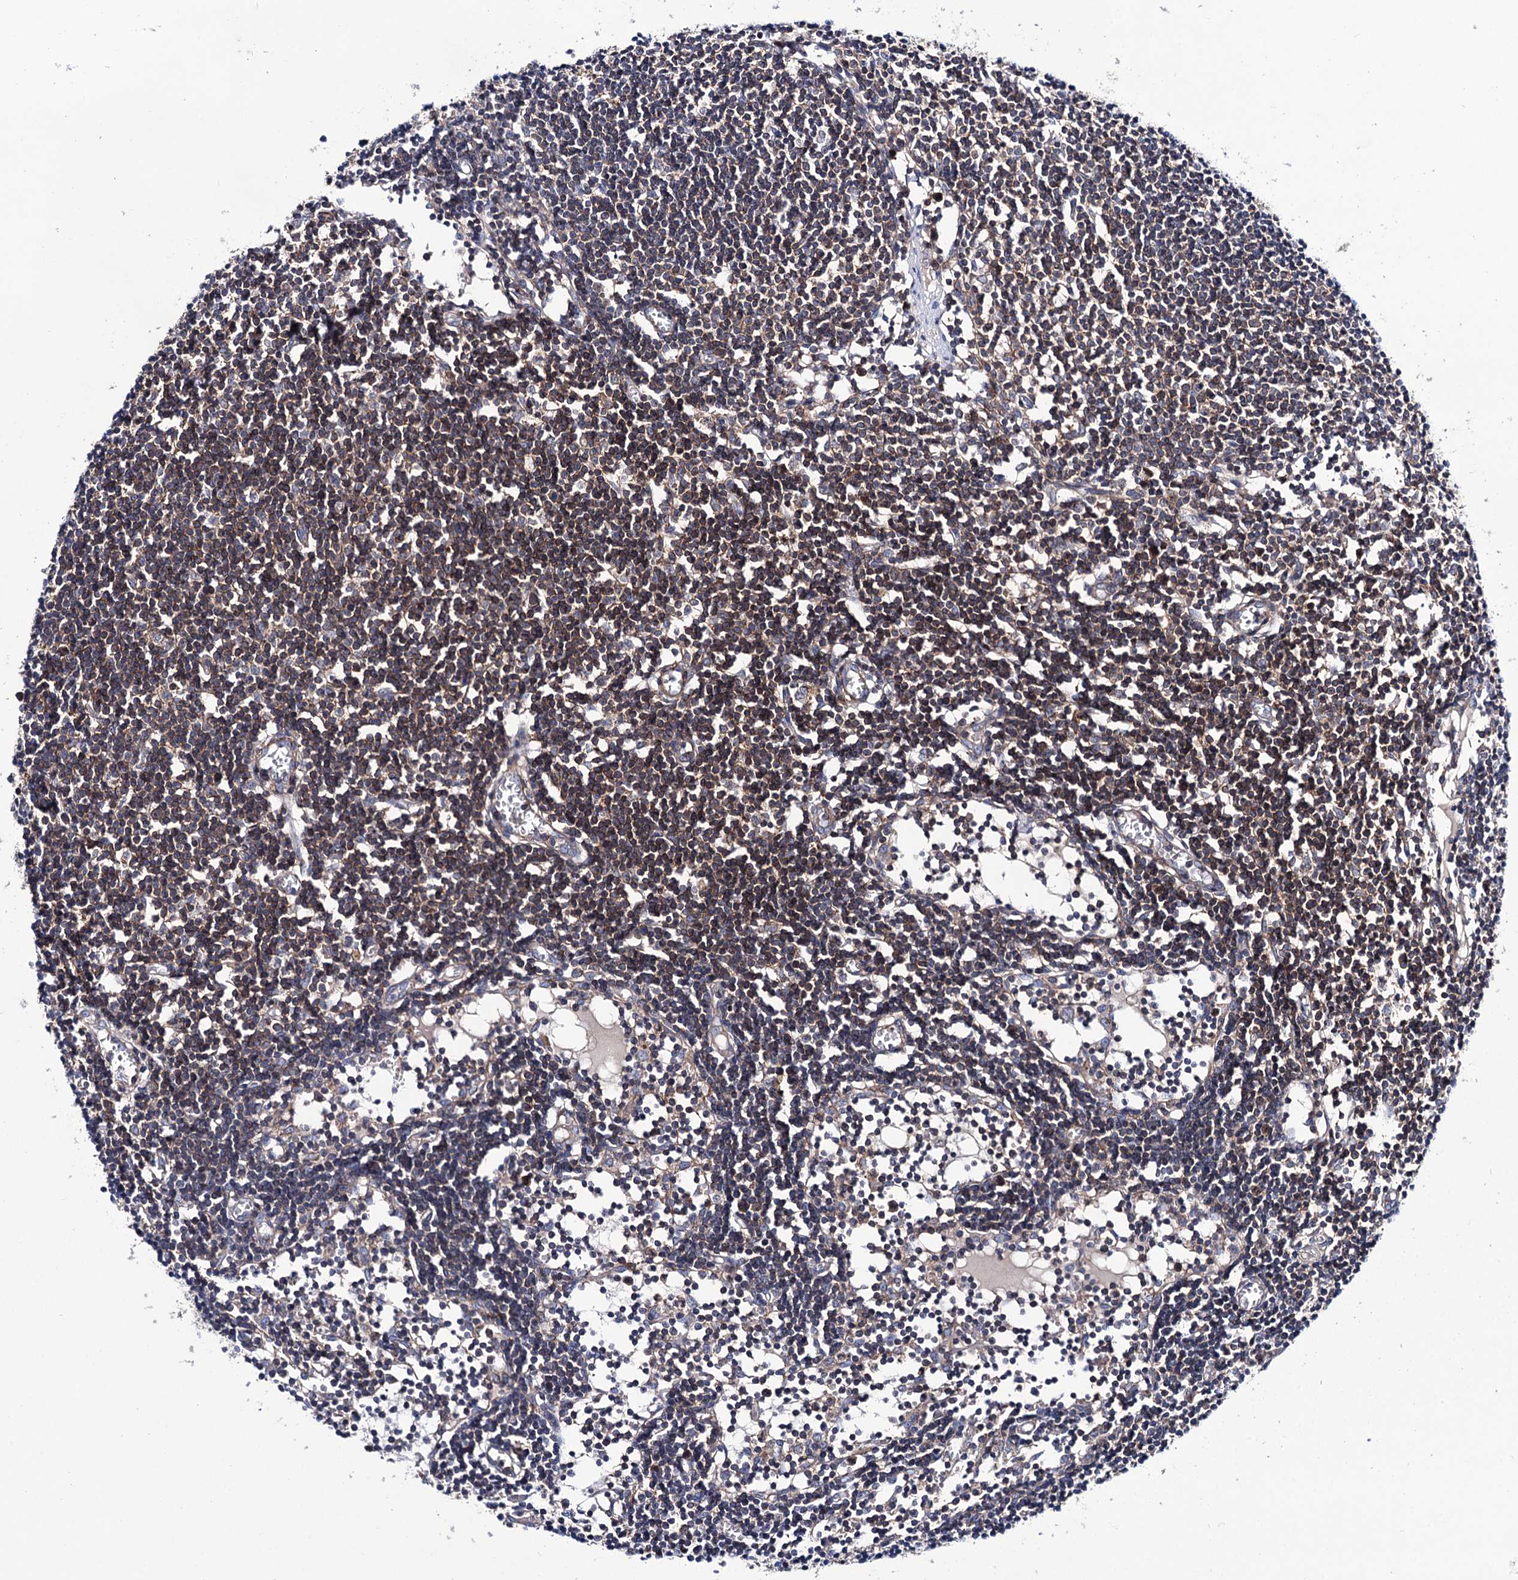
{"staining": {"intensity": "moderate", "quantity": "<25%", "location": "cytoplasmic/membranous"}, "tissue": "lymph node", "cell_type": "Germinal center cells", "image_type": "normal", "snomed": [{"axis": "morphology", "description": "Normal tissue, NOS"}, {"axis": "topography", "description": "Lymph node"}], "caption": "High-power microscopy captured an IHC image of unremarkable lymph node, revealing moderate cytoplasmic/membranous positivity in approximately <25% of germinal center cells. The protein is shown in brown color, while the nuclei are stained blue.", "gene": "DEF6", "patient": {"sex": "female", "age": 11}}